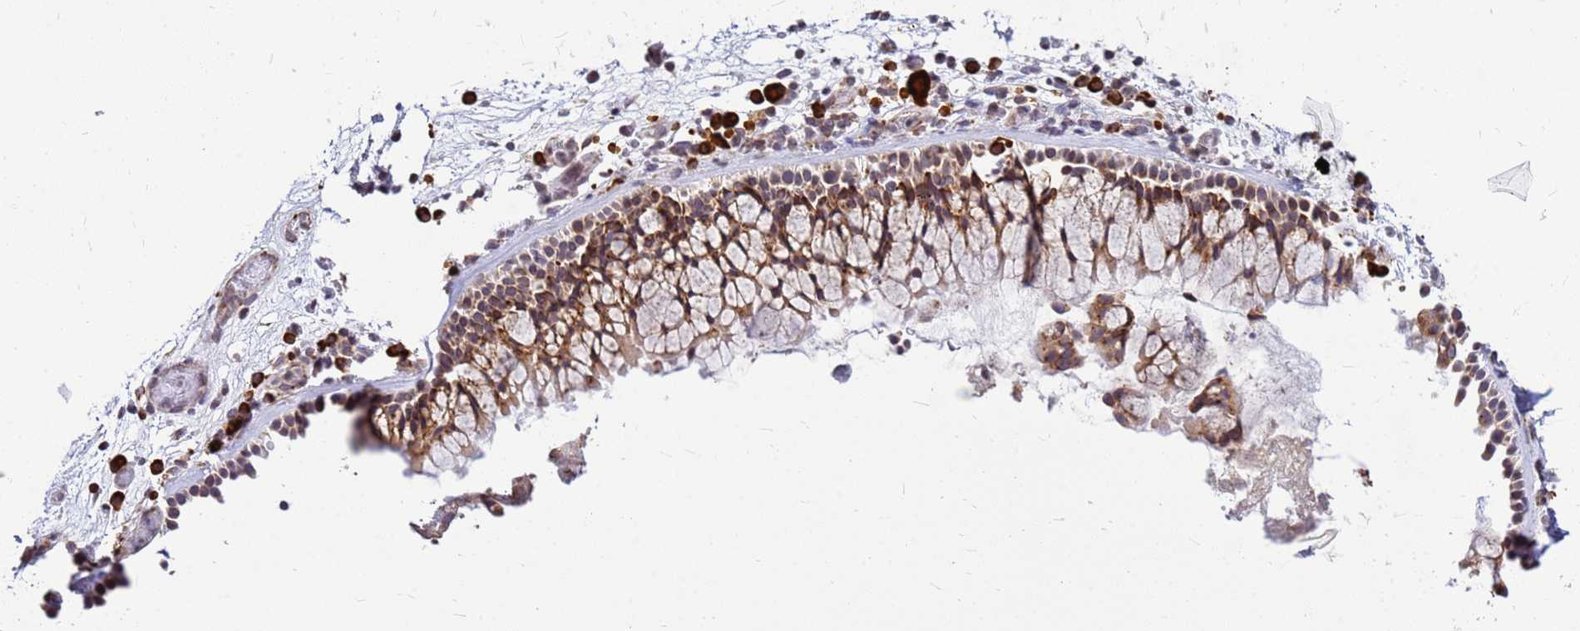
{"staining": {"intensity": "moderate", "quantity": ">75%", "location": "cytoplasmic/membranous"}, "tissue": "nasopharynx", "cell_type": "Respiratory epithelial cells", "image_type": "normal", "snomed": [{"axis": "morphology", "description": "Normal tissue, NOS"}, {"axis": "morphology", "description": "Inflammation, NOS"}, {"axis": "morphology", "description": "Malignant melanoma, Metastatic site"}, {"axis": "topography", "description": "Nasopharynx"}], "caption": "Immunohistochemistry image of benign nasopharynx: human nasopharynx stained using immunohistochemistry shows medium levels of moderate protein expression localized specifically in the cytoplasmic/membranous of respiratory epithelial cells, appearing as a cytoplasmic/membranous brown color.", "gene": "SSR4", "patient": {"sex": "male", "age": 70}}